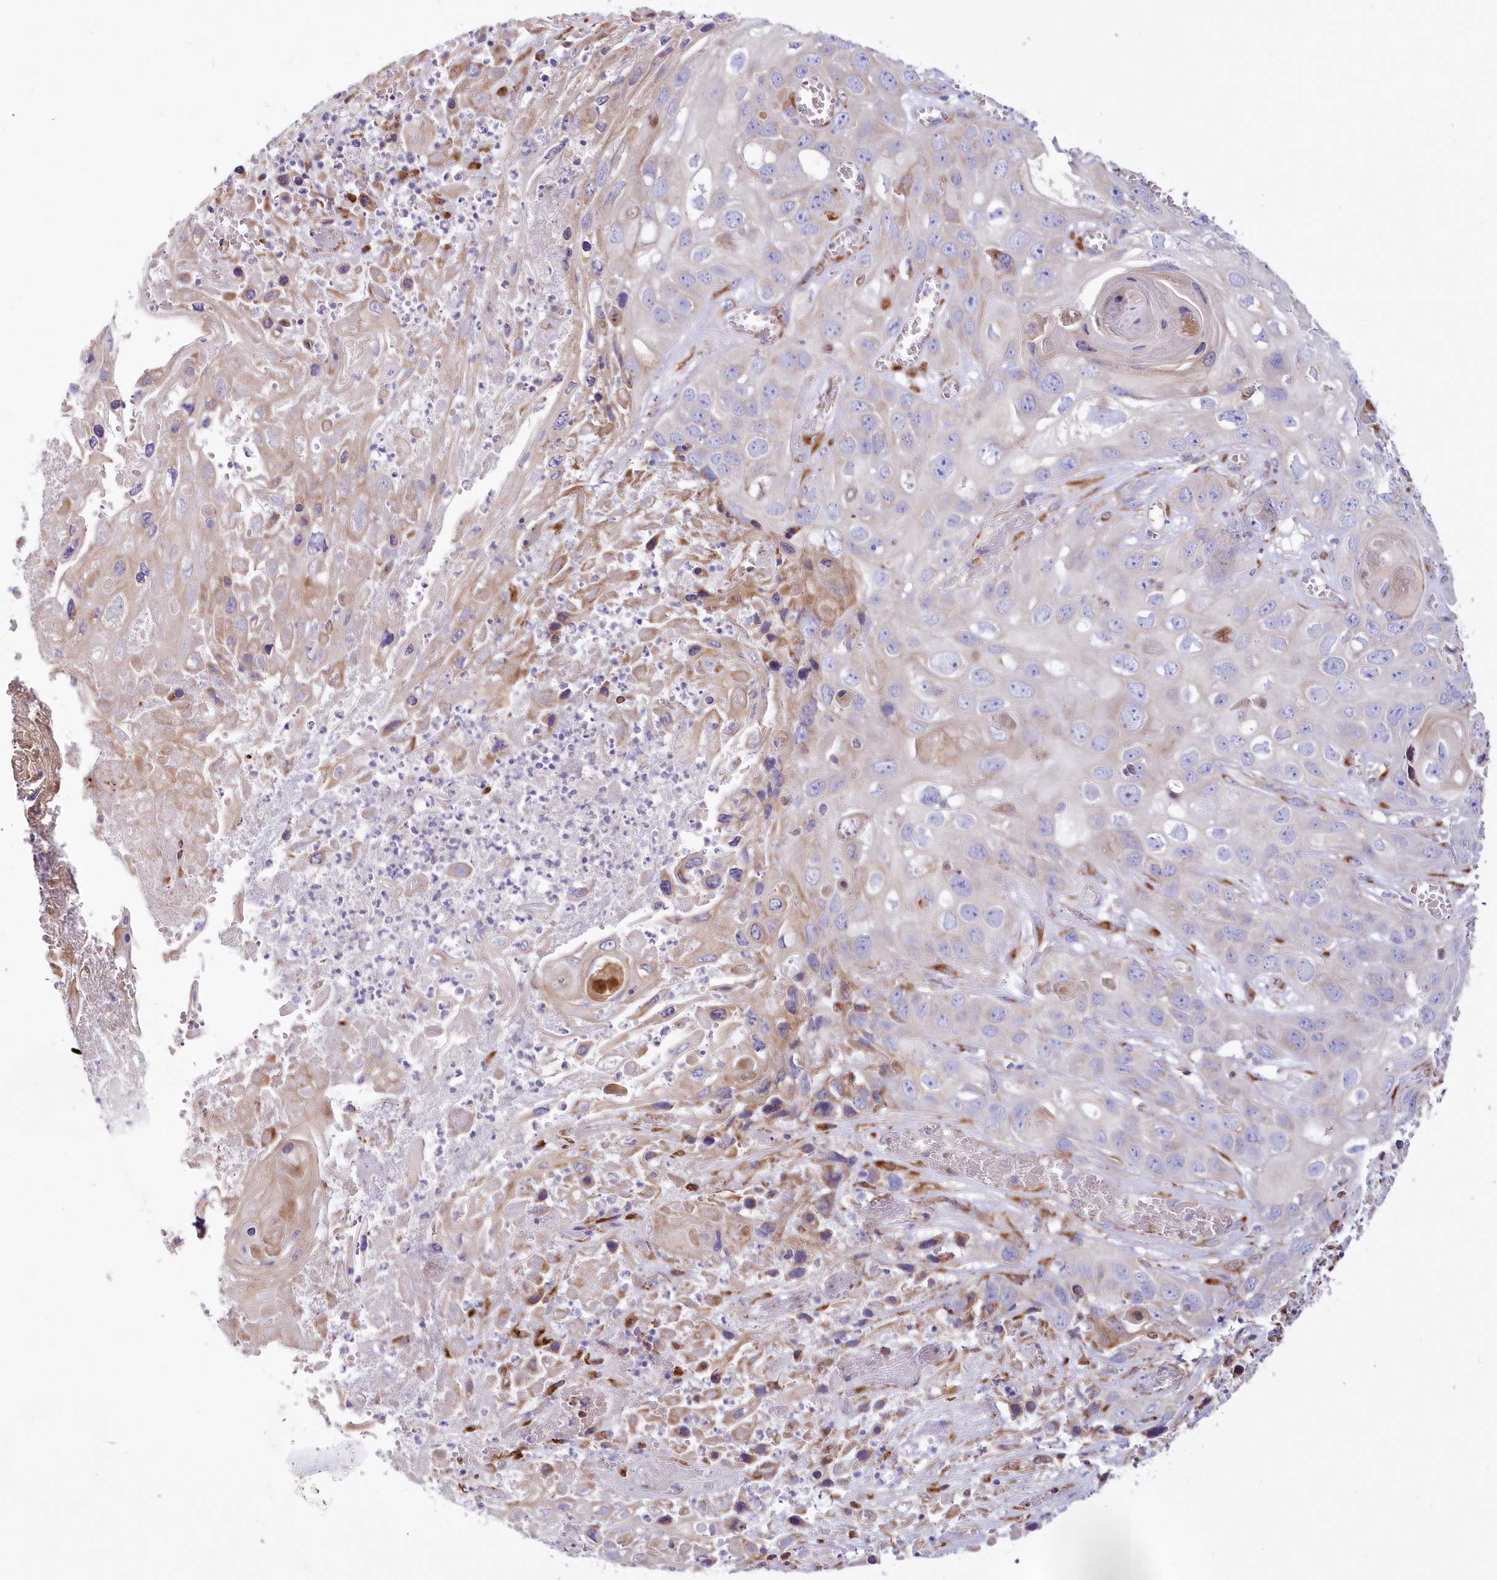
{"staining": {"intensity": "weak", "quantity": "<25%", "location": "cytoplasmic/membranous"}, "tissue": "skin cancer", "cell_type": "Tumor cells", "image_type": "cancer", "snomed": [{"axis": "morphology", "description": "Squamous cell carcinoma, NOS"}, {"axis": "topography", "description": "Skin"}], "caption": "Human skin squamous cell carcinoma stained for a protein using IHC shows no expression in tumor cells.", "gene": "ARFGEF3", "patient": {"sex": "male", "age": 55}}